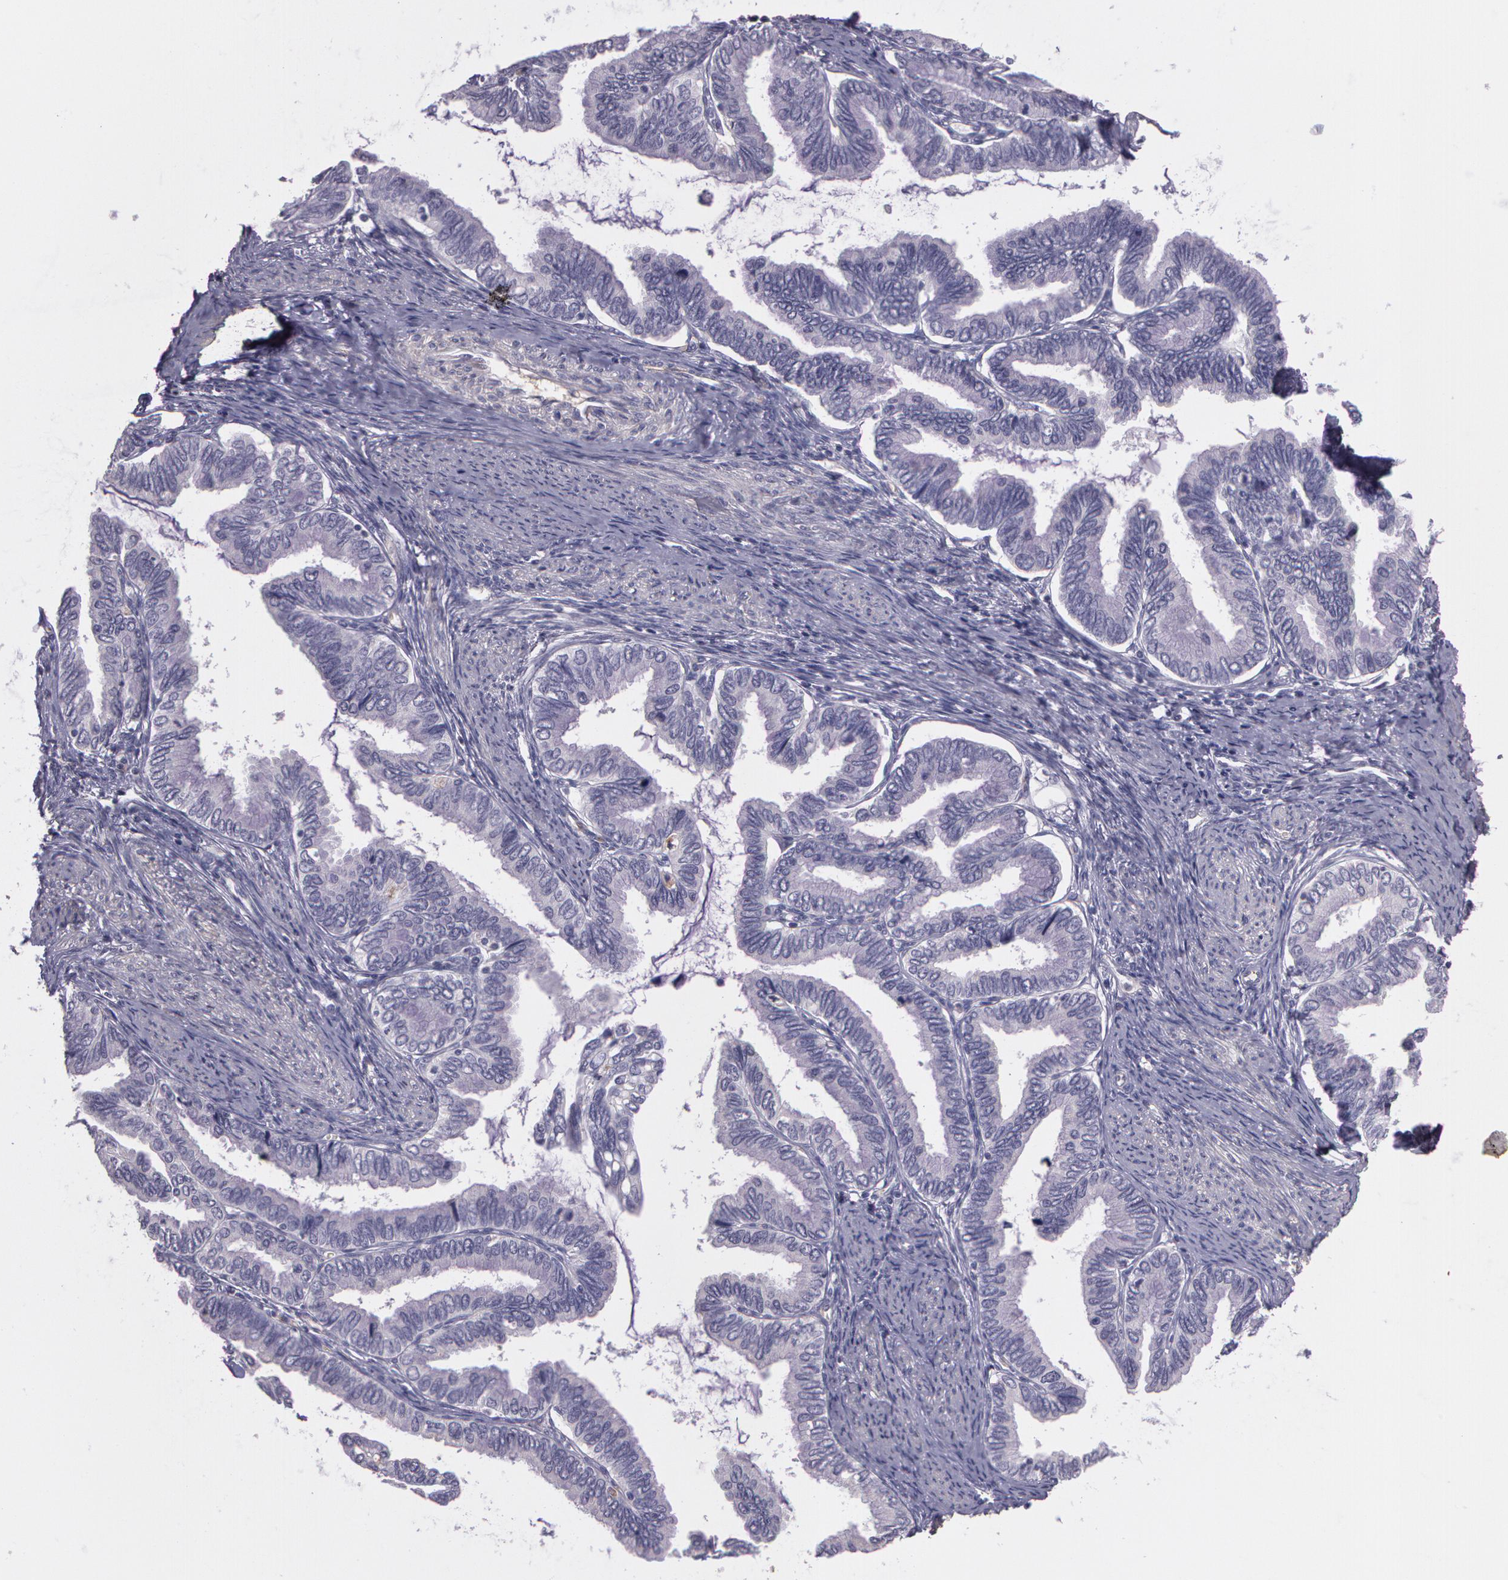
{"staining": {"intensity": "negative", "quantity": "none", "location": "none"}, "tissue": "cervical cancer", "cell_type": "Tumor cells", "image_type": "cancer", "snomed": [{"axis": "morphology", "description": "Adenocarcinoma, NOS"}, {"axis": "topography", "description": "Cervix"}], "caption": "DAB (3,3'-diaminobenzidine) immunohistochemical staining of human adenocarcinoma (cervical) shows no significant expression in tumor cells. (DAB (3,3'-diaminobenzidine) immunohistochemistry, high magnification).", "gene": "G2E3", "patient": {"sex": "female", "age": 49}}